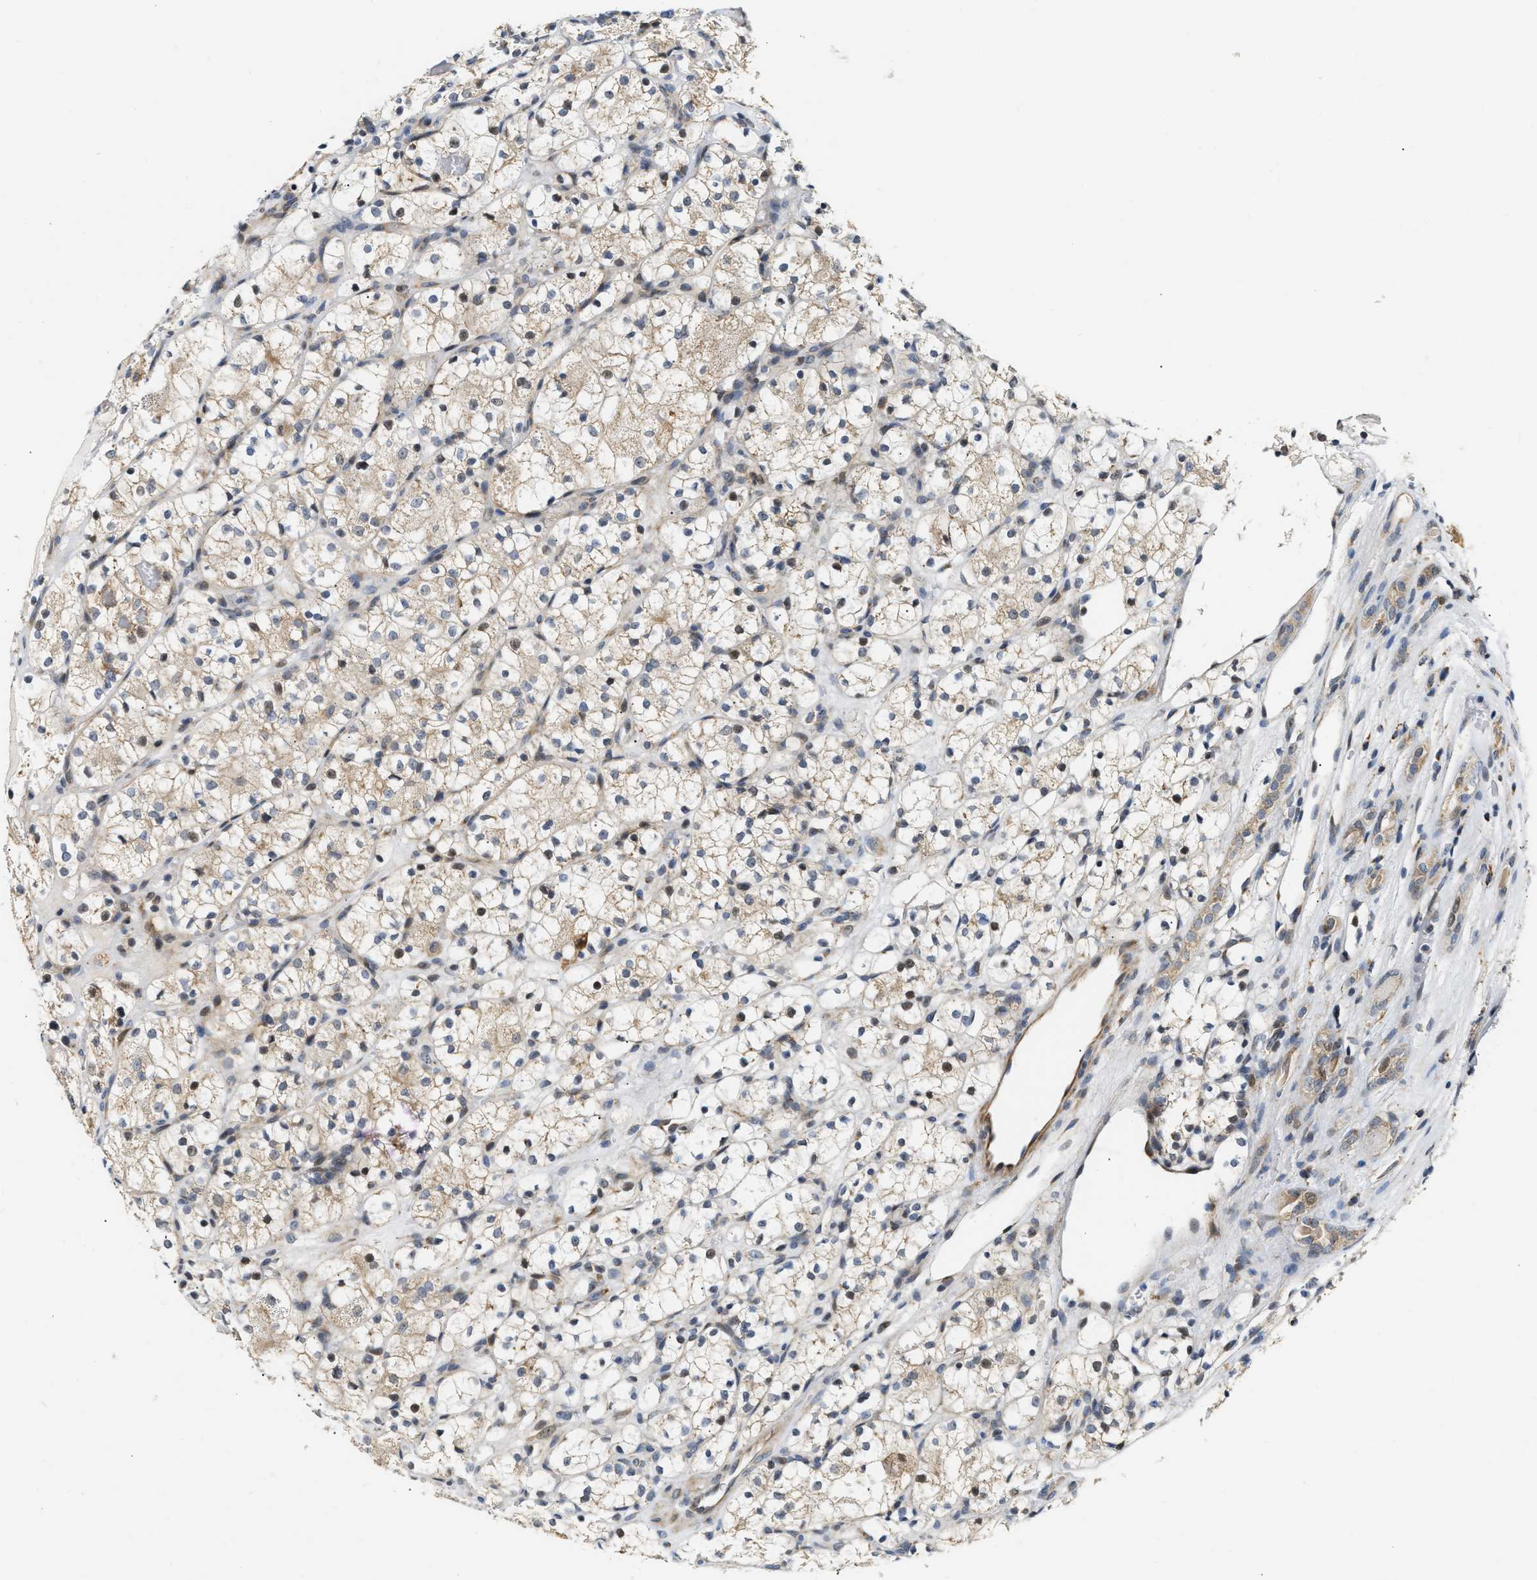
{"staining": {"intensity": "weak", "quantity": ">75%", "location": "cytoplasmic/membranous"}, "tissue": "renal cancer", "cell_type": "Tumor cells", "image_type": "cancer", "snomed": [{"axis": "morphology", "description": "Adenocarcinoma, NOS"}, {"axis": "topography", "description": "Kidney"}], "caption": "A high-resolution micrograph shows immunohistochemistry (IHC) staining of renal adenocarcinoma, which exhibits weak cytoplasmic/membranous positivity in about >75% of tumor cells. The protein of interest is shown in brown color, while the nuclei are stained blue.", "gene": "DEPTOR", "patient": {"sex": "female", "age": 60}}